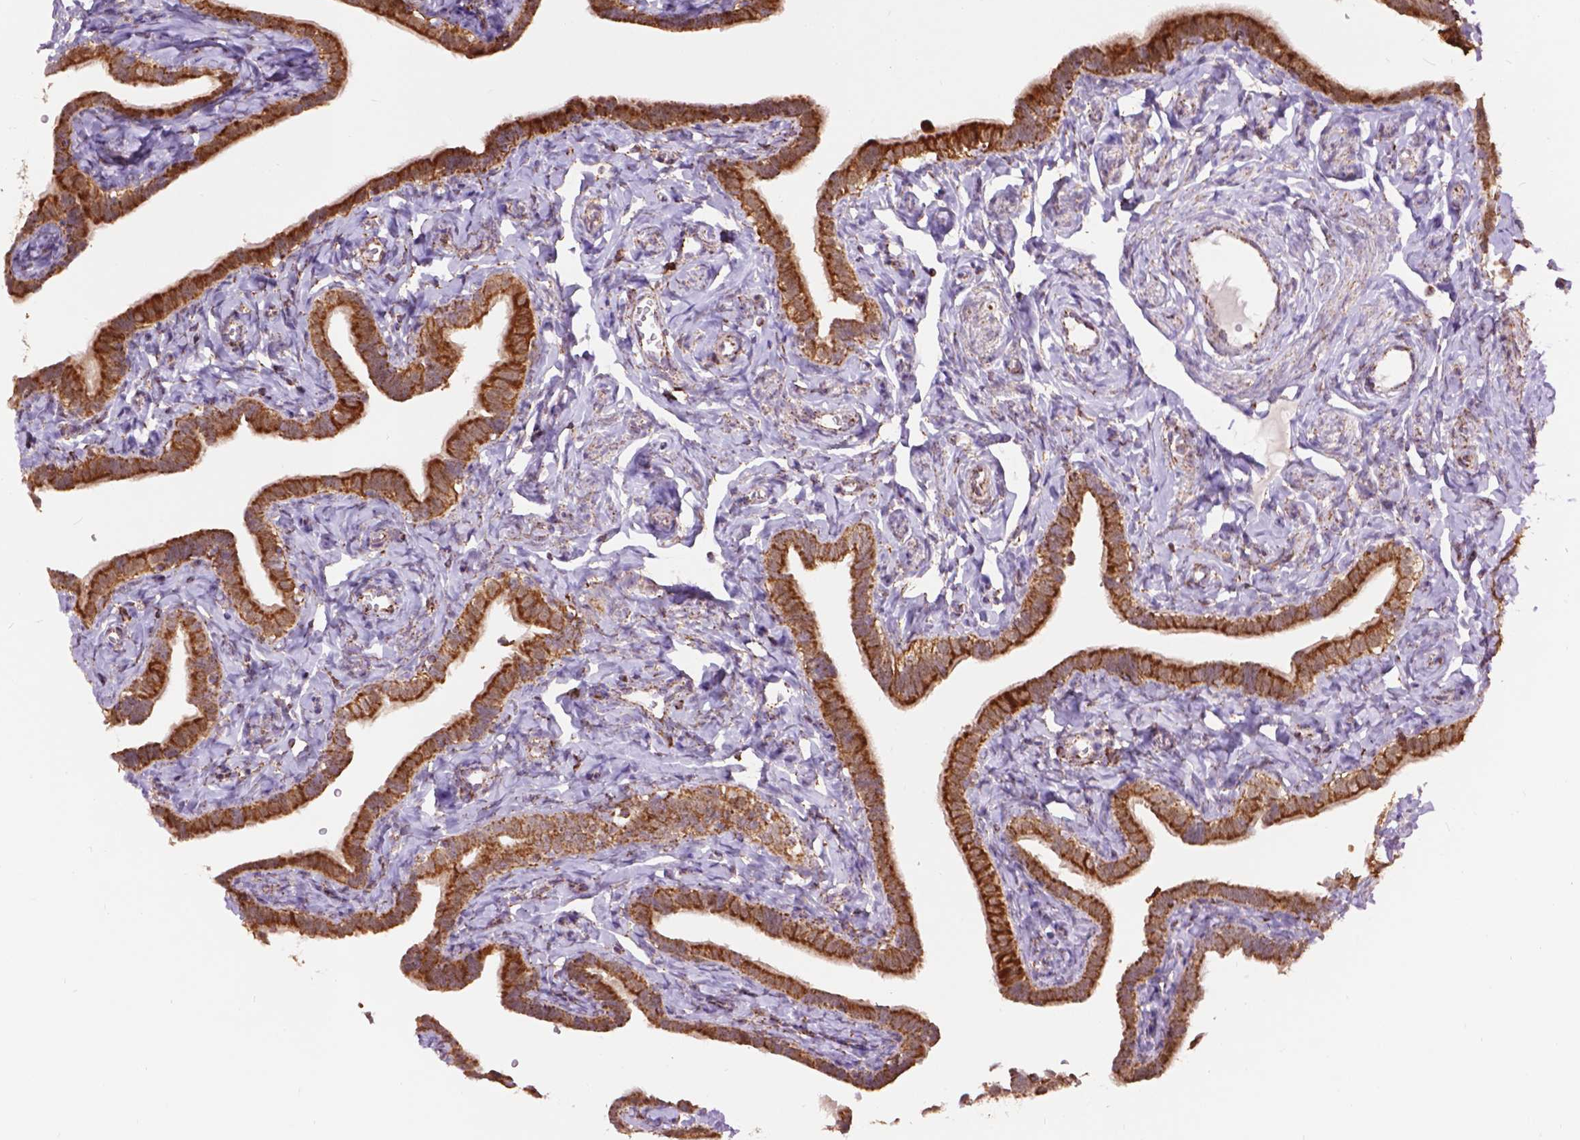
{"staining": {"intensity": "strong", "quantity": ">75%", "location": "cytoplasmic/membranous"}, "tissue": "fallopian tube", "cell_type": "Glandular cells", "image_type": "normal", "snomed": [{"axis": "morphology", "description": "Normal tissue, NOS"}, {"axis": "topography", "description": "Fallopian tube"}], "caption": "Protein expression analysis of benign human fallopian tube reveals strong cytoplasmic/membranous staining in about >75% of glandular cells.", "gene": "PYCR3", "patient": {"sex": "female", "age": 41}}